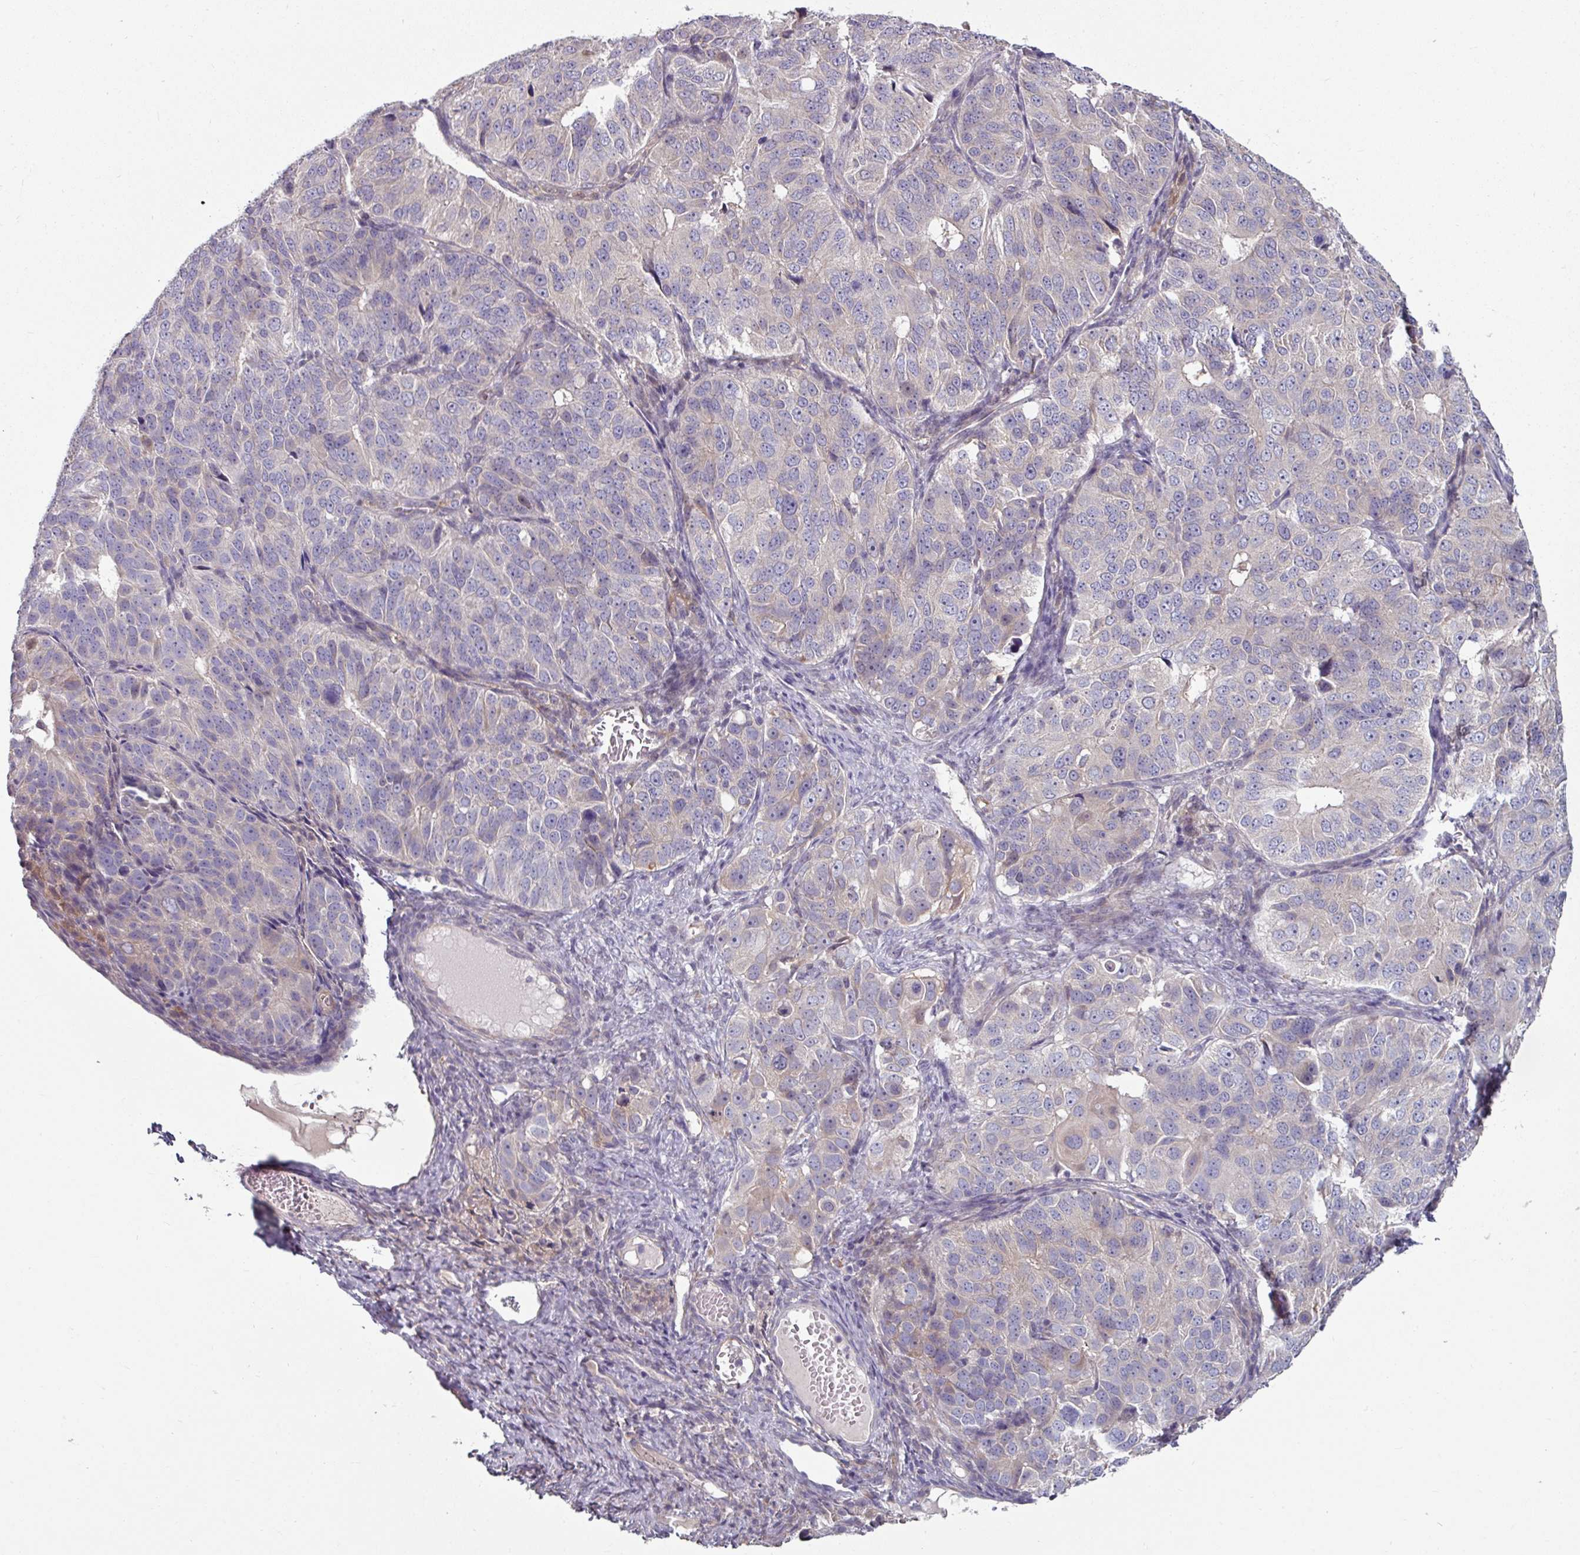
{"staining": {"intensity": "weak", "quantity": "<25%", "location": "cytoplasmic/membranous"}, "tissue": "ovarian cancer", "cell_type": "Tumor cells", "image_type": "cancer", "snomed": [{"axis": "morphology", "description": "Carcinoma, endometroid"}, {"axis": "topography", "description": "Ovary"}], "caption": "This photomicrograph is of endometroid carcinoma (ovarian) stained with IHC to label a protein in brown with the nuclei are counter-stained blue. There is no expression in tumor cells.", "gene": "MTMR14", "patient": {"sex": "female", "age": 51}}